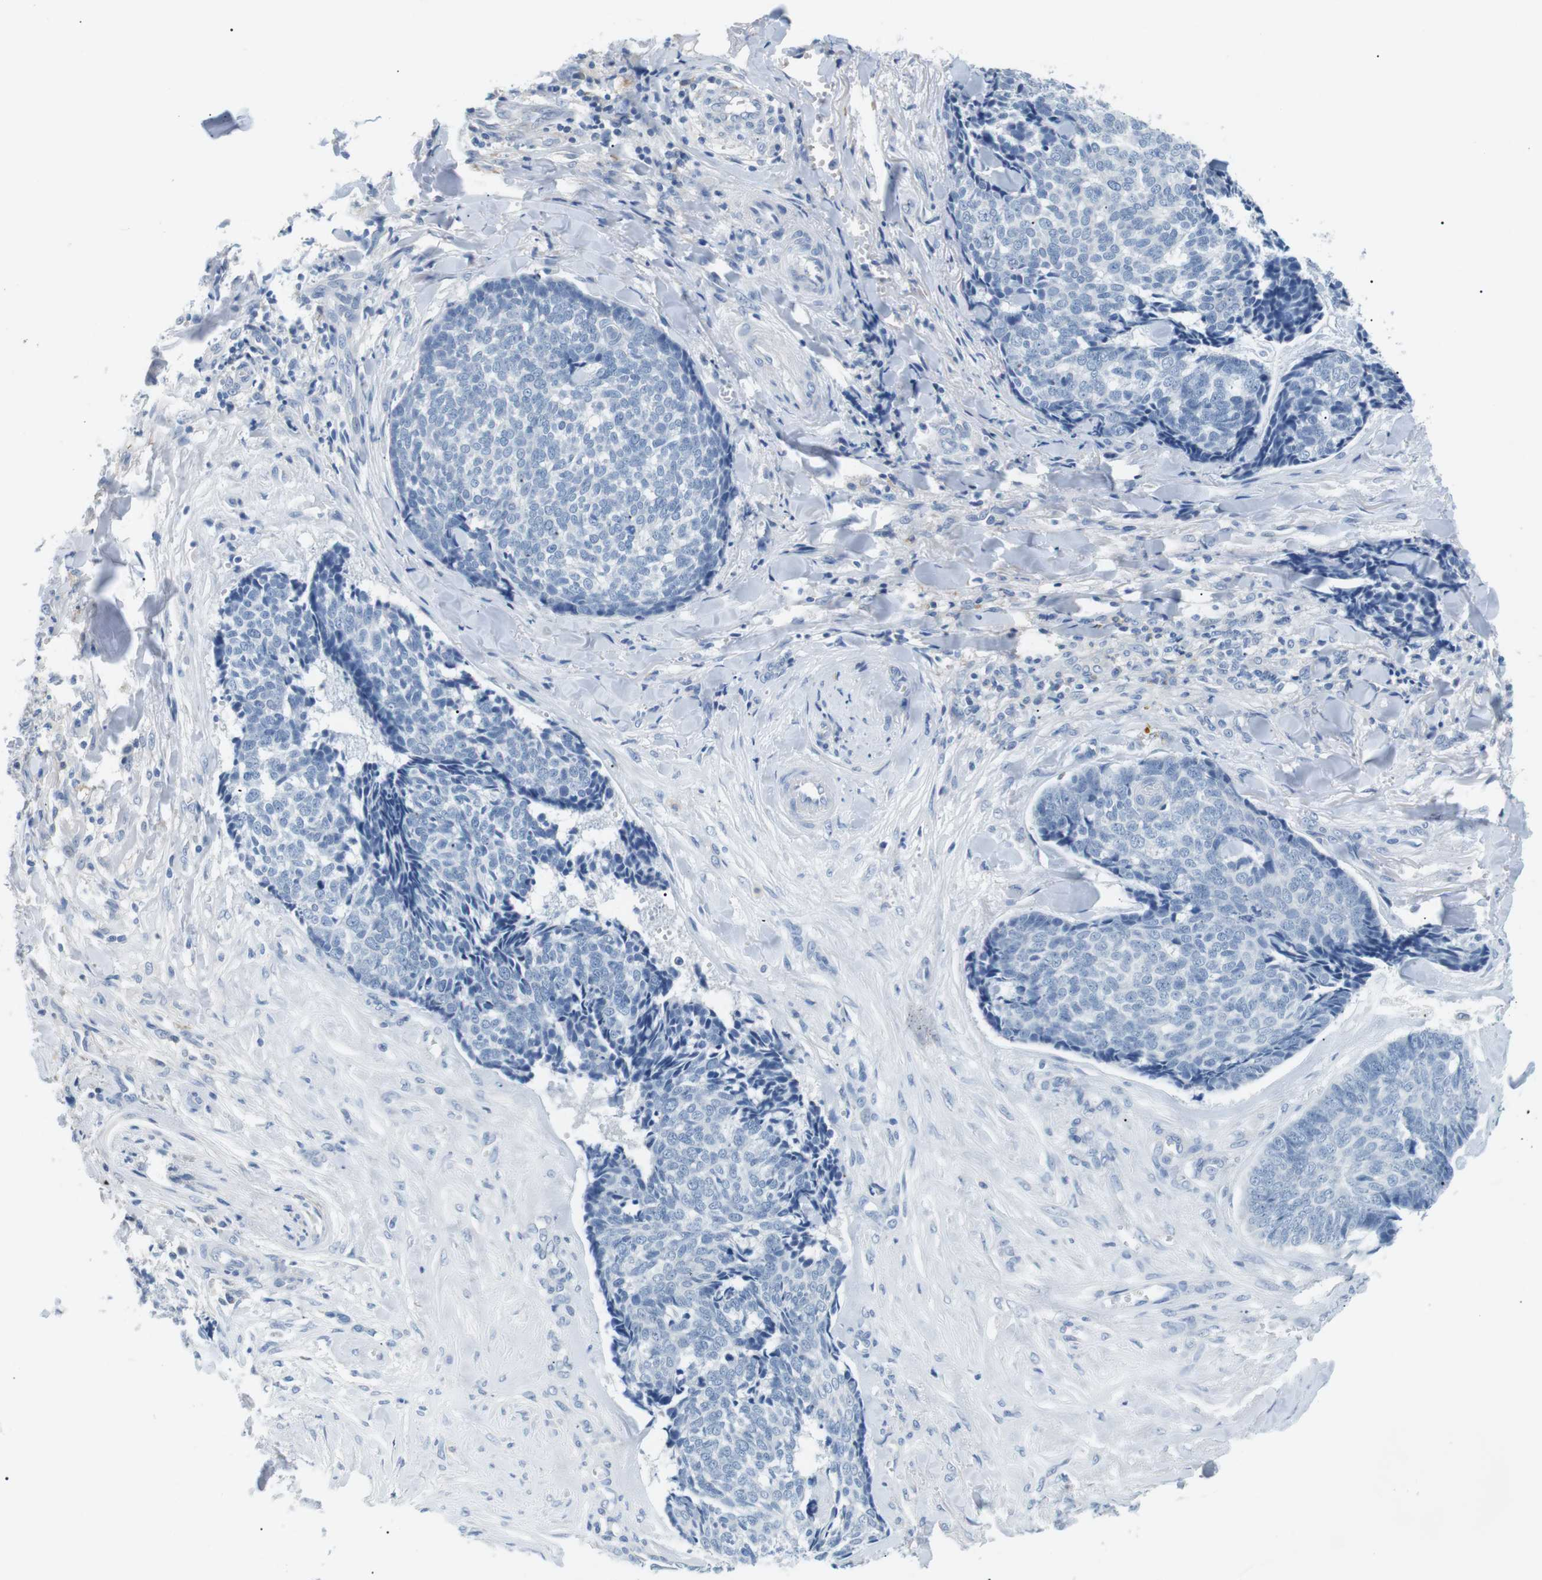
{"staining": {"intensity": "negative", "quantity": "none", "location": "none"}, "tissue": "skin cancer", "cell_type": "Tumor cells", "image_type": "cancer", "snomed": [{"axis": "morphology", "description": "Basal cell carcinoma"}, {"axis": "topography", "description": "Skin"}], "caption": "Immunohistochemical staining of skin cancer exhibits no significant staining in tumor cells.", "gene": "FCGRT", "patient": {"sex": "male", "age": 84}}